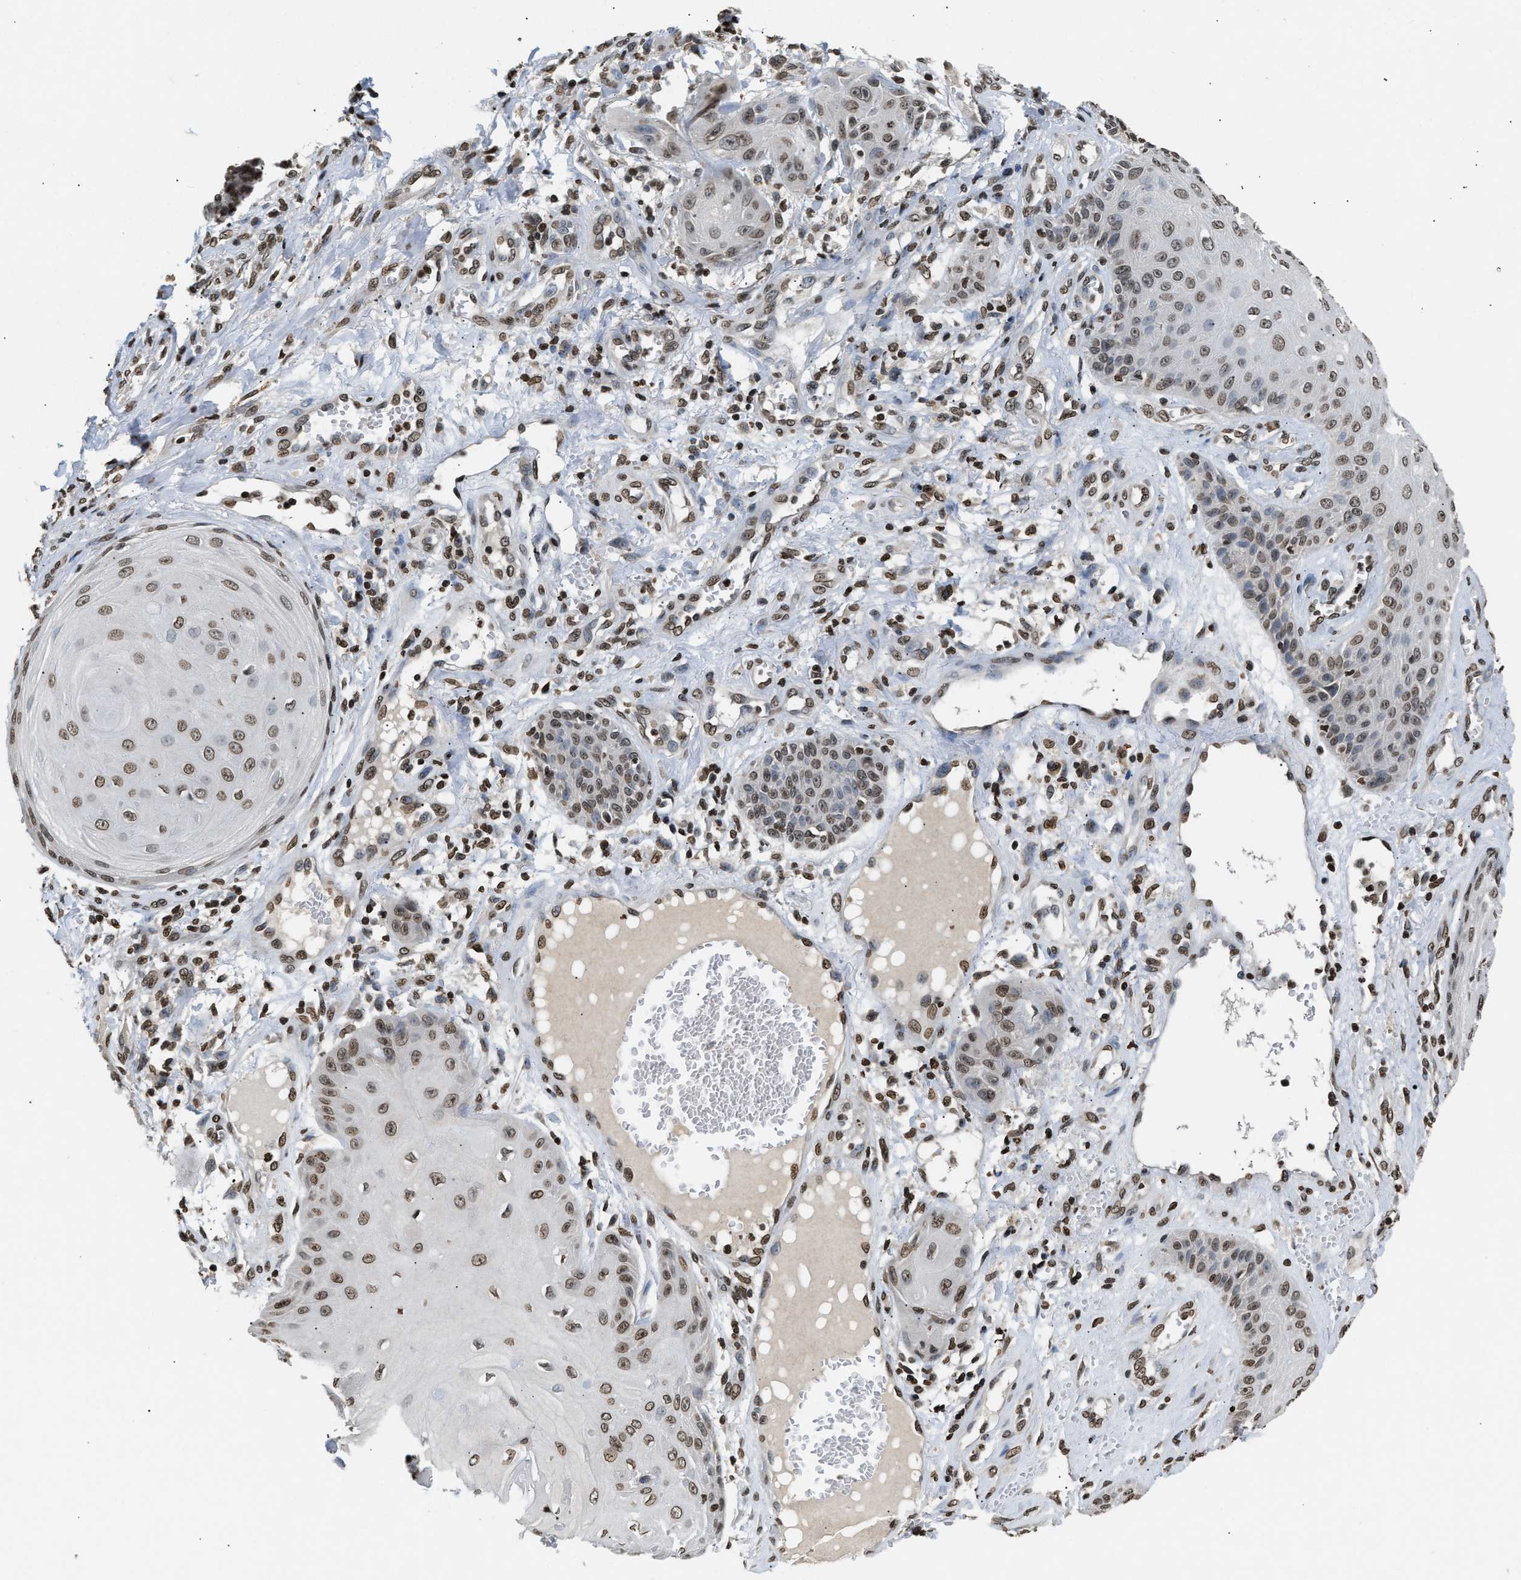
{"staining": {"intensity": "weak", "quantity": ">75%", "location": "nuclear"}, "tissue": "skin cancer", "cell_type": "Tumor cells", "image_type": "cancer", "snomed": [{"axis": "morphology", "description": "Squamous cell carcinoma, NOS"}, {"axis": "topography", "description": "Skin"}], "caption": "Protein staining exhibits weak nuclear positivity in about >75% of tumor cells in skin cancer (squamous cell carcinoma).", "gene": "DNASE1L3", "patient": {"sex": "male", "age": 74}}